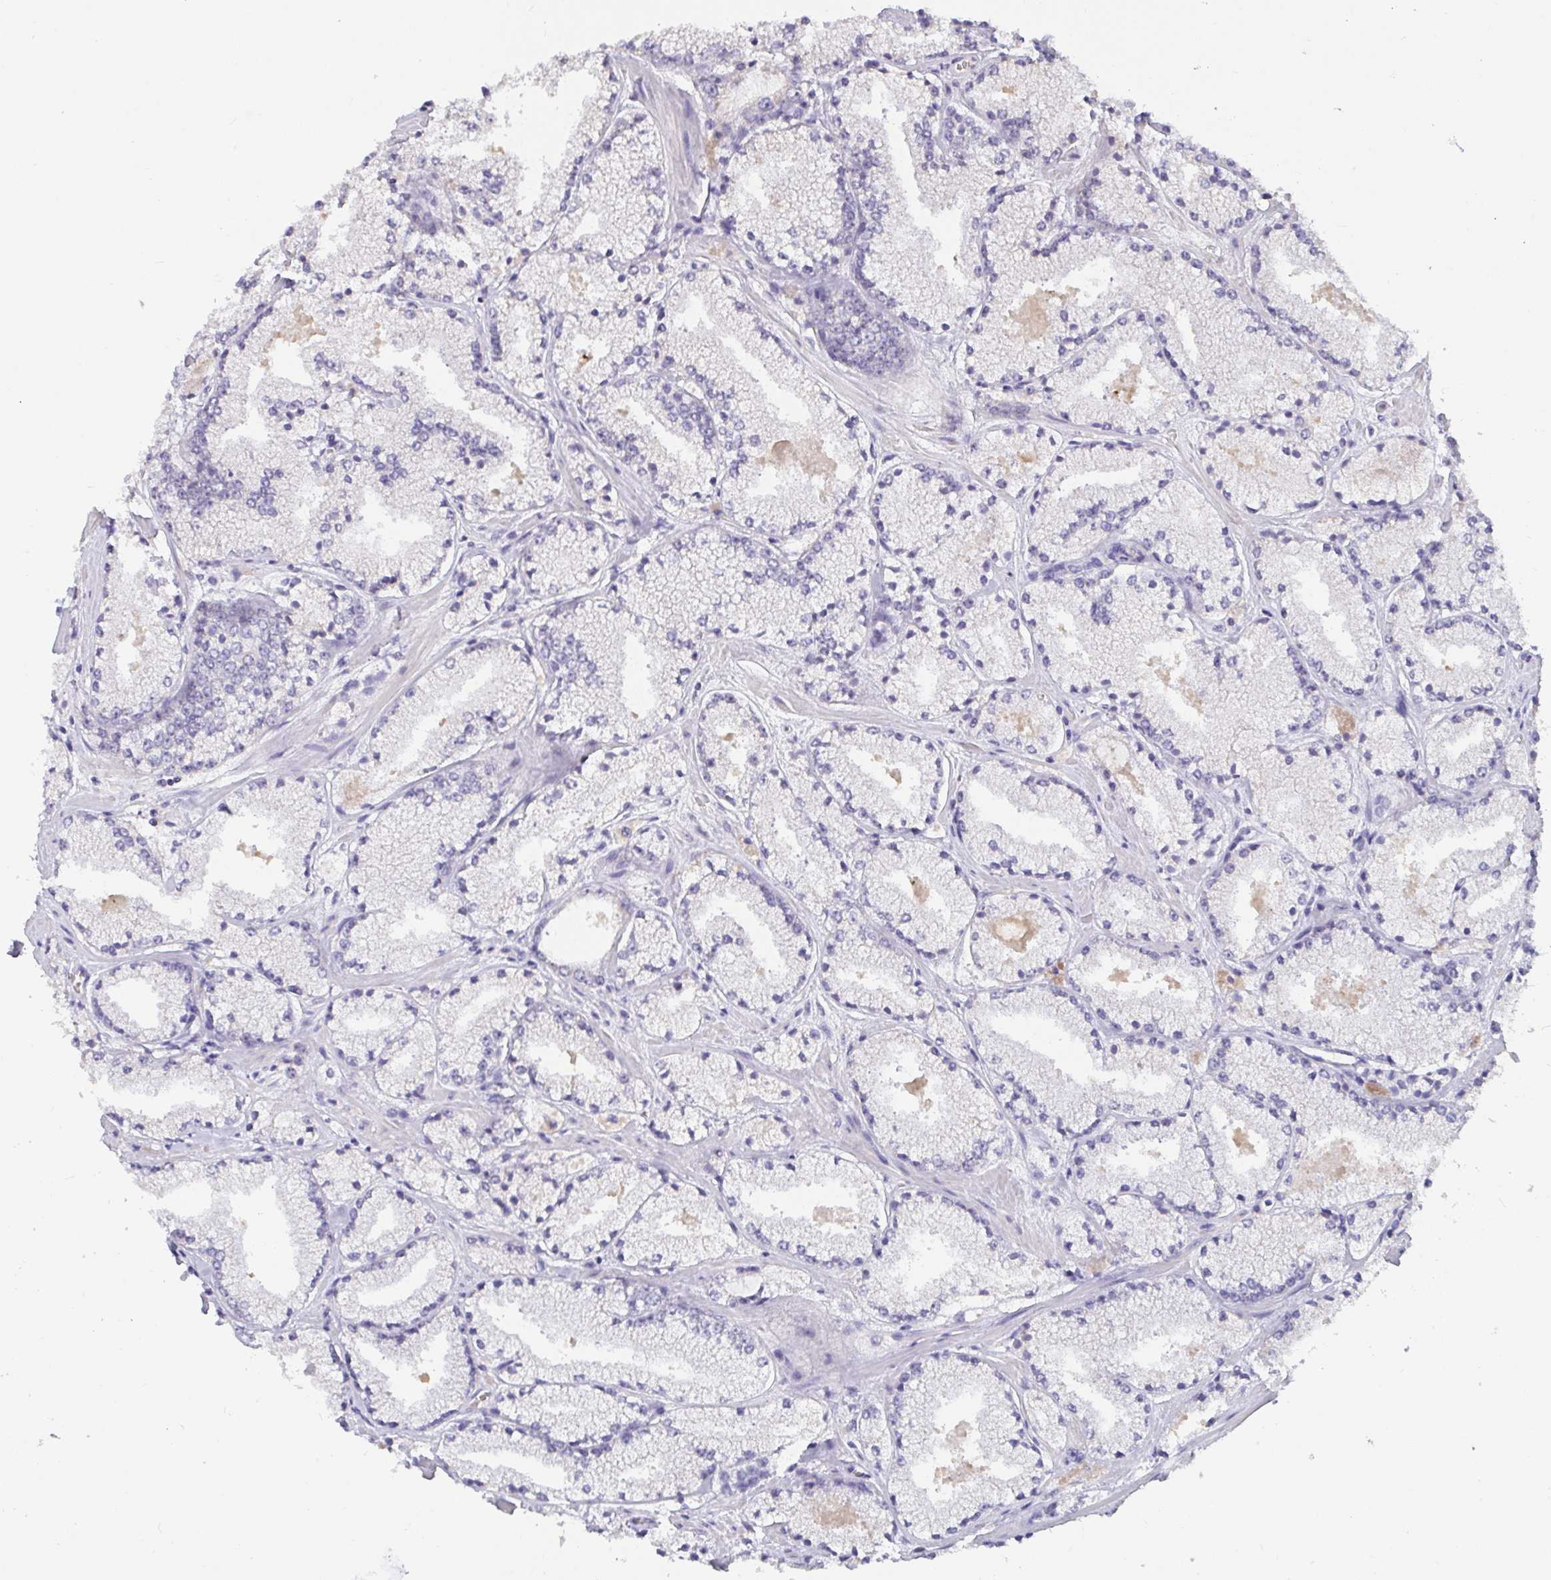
{"staining": {"intensity": "negative", "quantity": "none", "location": "none"}, "tissue": "prostate cancer", "cell_type": "Tumor cells", "image_type": "cancer", "snomed": [{"axis": "morphology", "description": "Adenocarcinoma, High grade"}, {"axis": "topography", "description": "Prostate"}], "caption": "IHC of human prostate cancer displays no expression in tumor cells. The staining was performed using DAB to visualize the protein expression in brown, while the nuclei were stained in blue with hematoxylin (Magnification: 20x).", "gene": "MYC", "patient": {"sex": "male", "age": 63}}